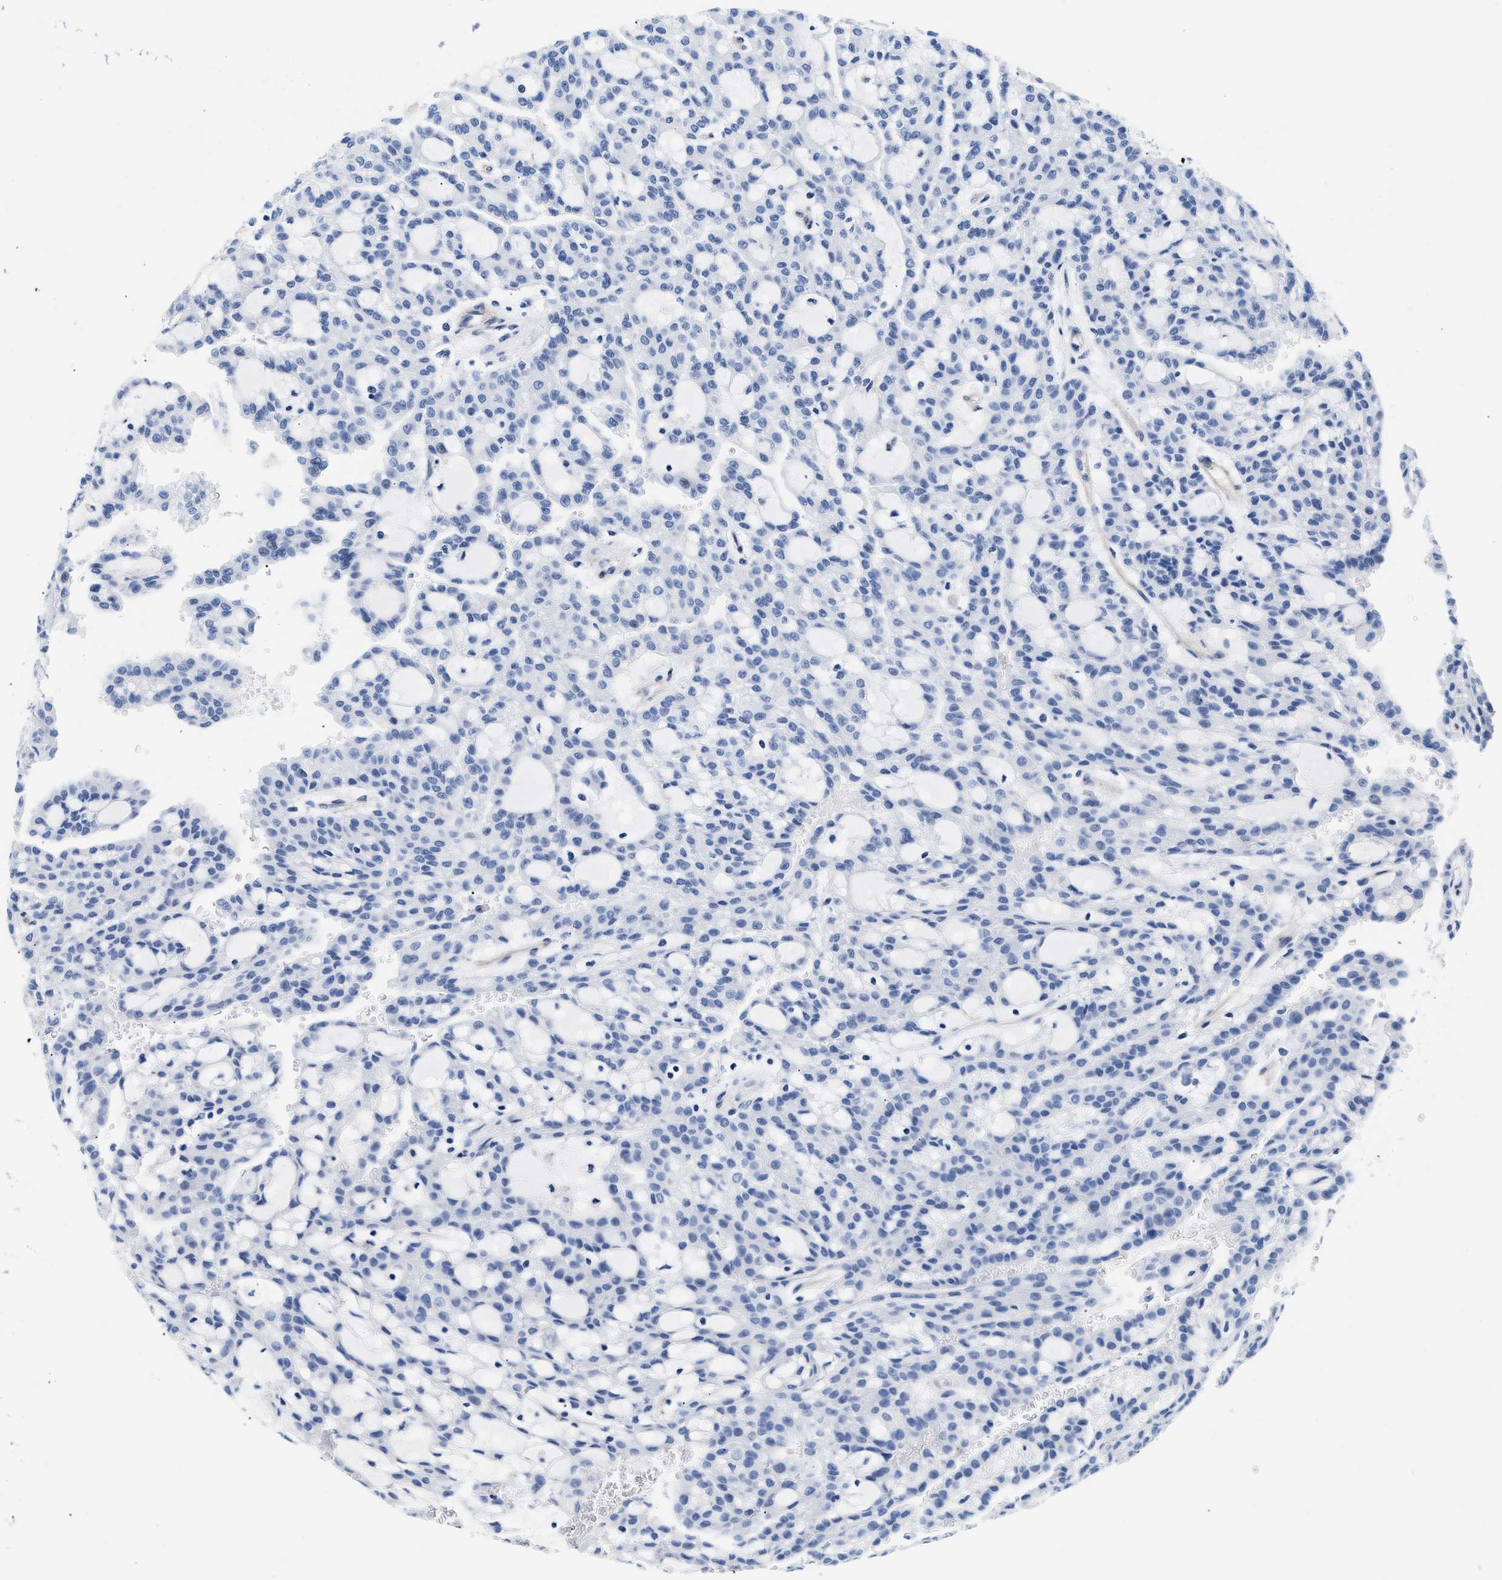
{"staining": {"intensity": "negative", "quantity": "none", "location": "none"}, "tissue": "renal cancer", "cell_type": "Tumor cells", "image_type": "cancer", "snomed": [{"axis": "morphology", "description": "Adenocarcinoma, NOS"}, {"axis": "topography", "description": "Kidney"}], "caption": "A histopathology image of human renal cancer is negative for staining in tumor cells.", "gene": "TRIM29", "patient": {"sex": "male", "age": 63}}